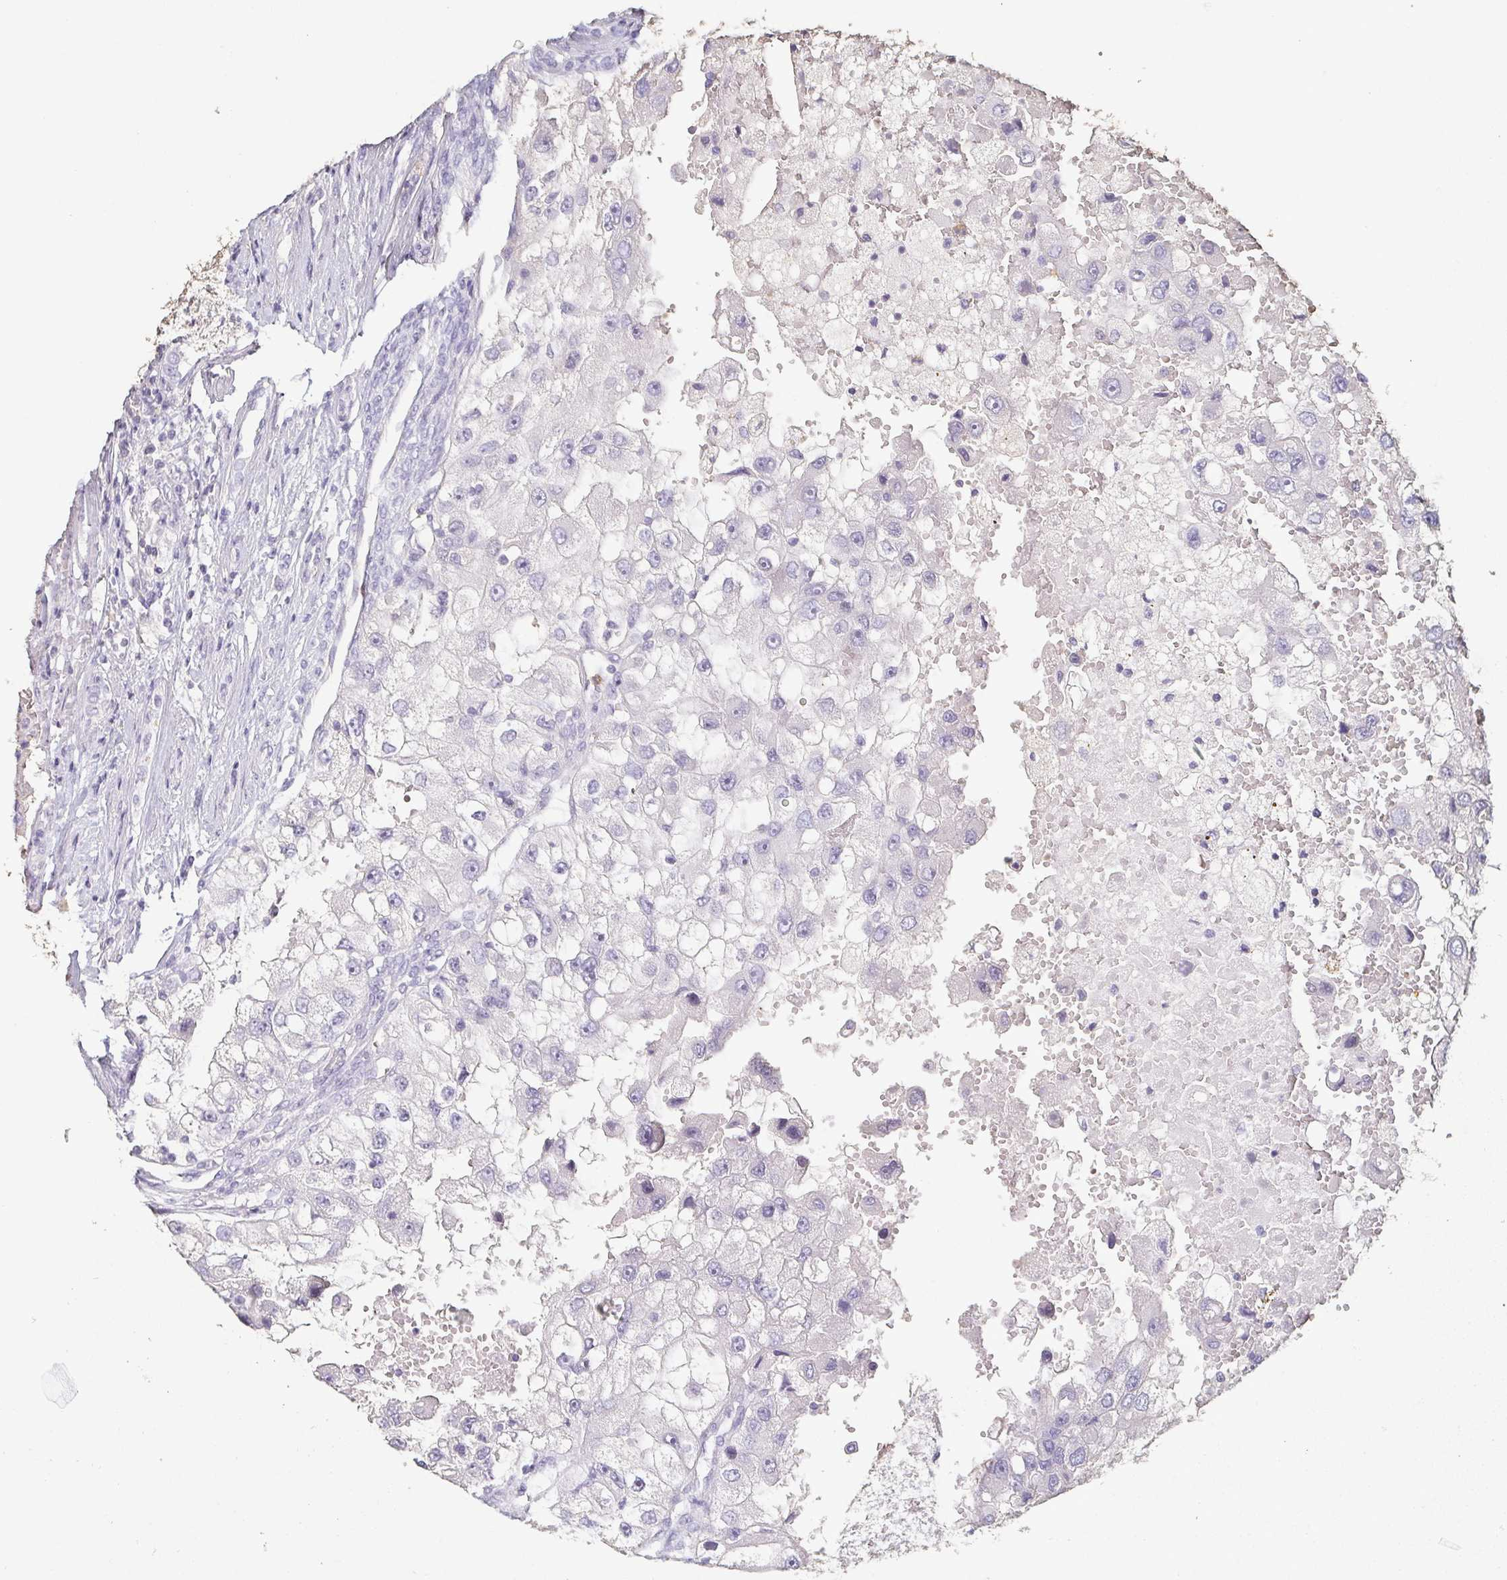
{"staining": {"intensity": "negative", "quantity": "none", "location": "none"}, "tissue": "renal cancer", "cell_type": "Tumor cells", "image_type": "cancer", "snomed": [{"axis": "morphology", "description": "Adenocarcinoma, NOS"}, {"axis": "topography", "description": "Kidney"}], "caption": "This histopathology image is of renal cancer stained with immunohistochemistry (IHC) to label a protein in brown with the nuclei are counter-stained blue. There is no positivity in tumor cells.", "gene": "BPIFA2", "patient": {"sex": "male", "age": 63}}